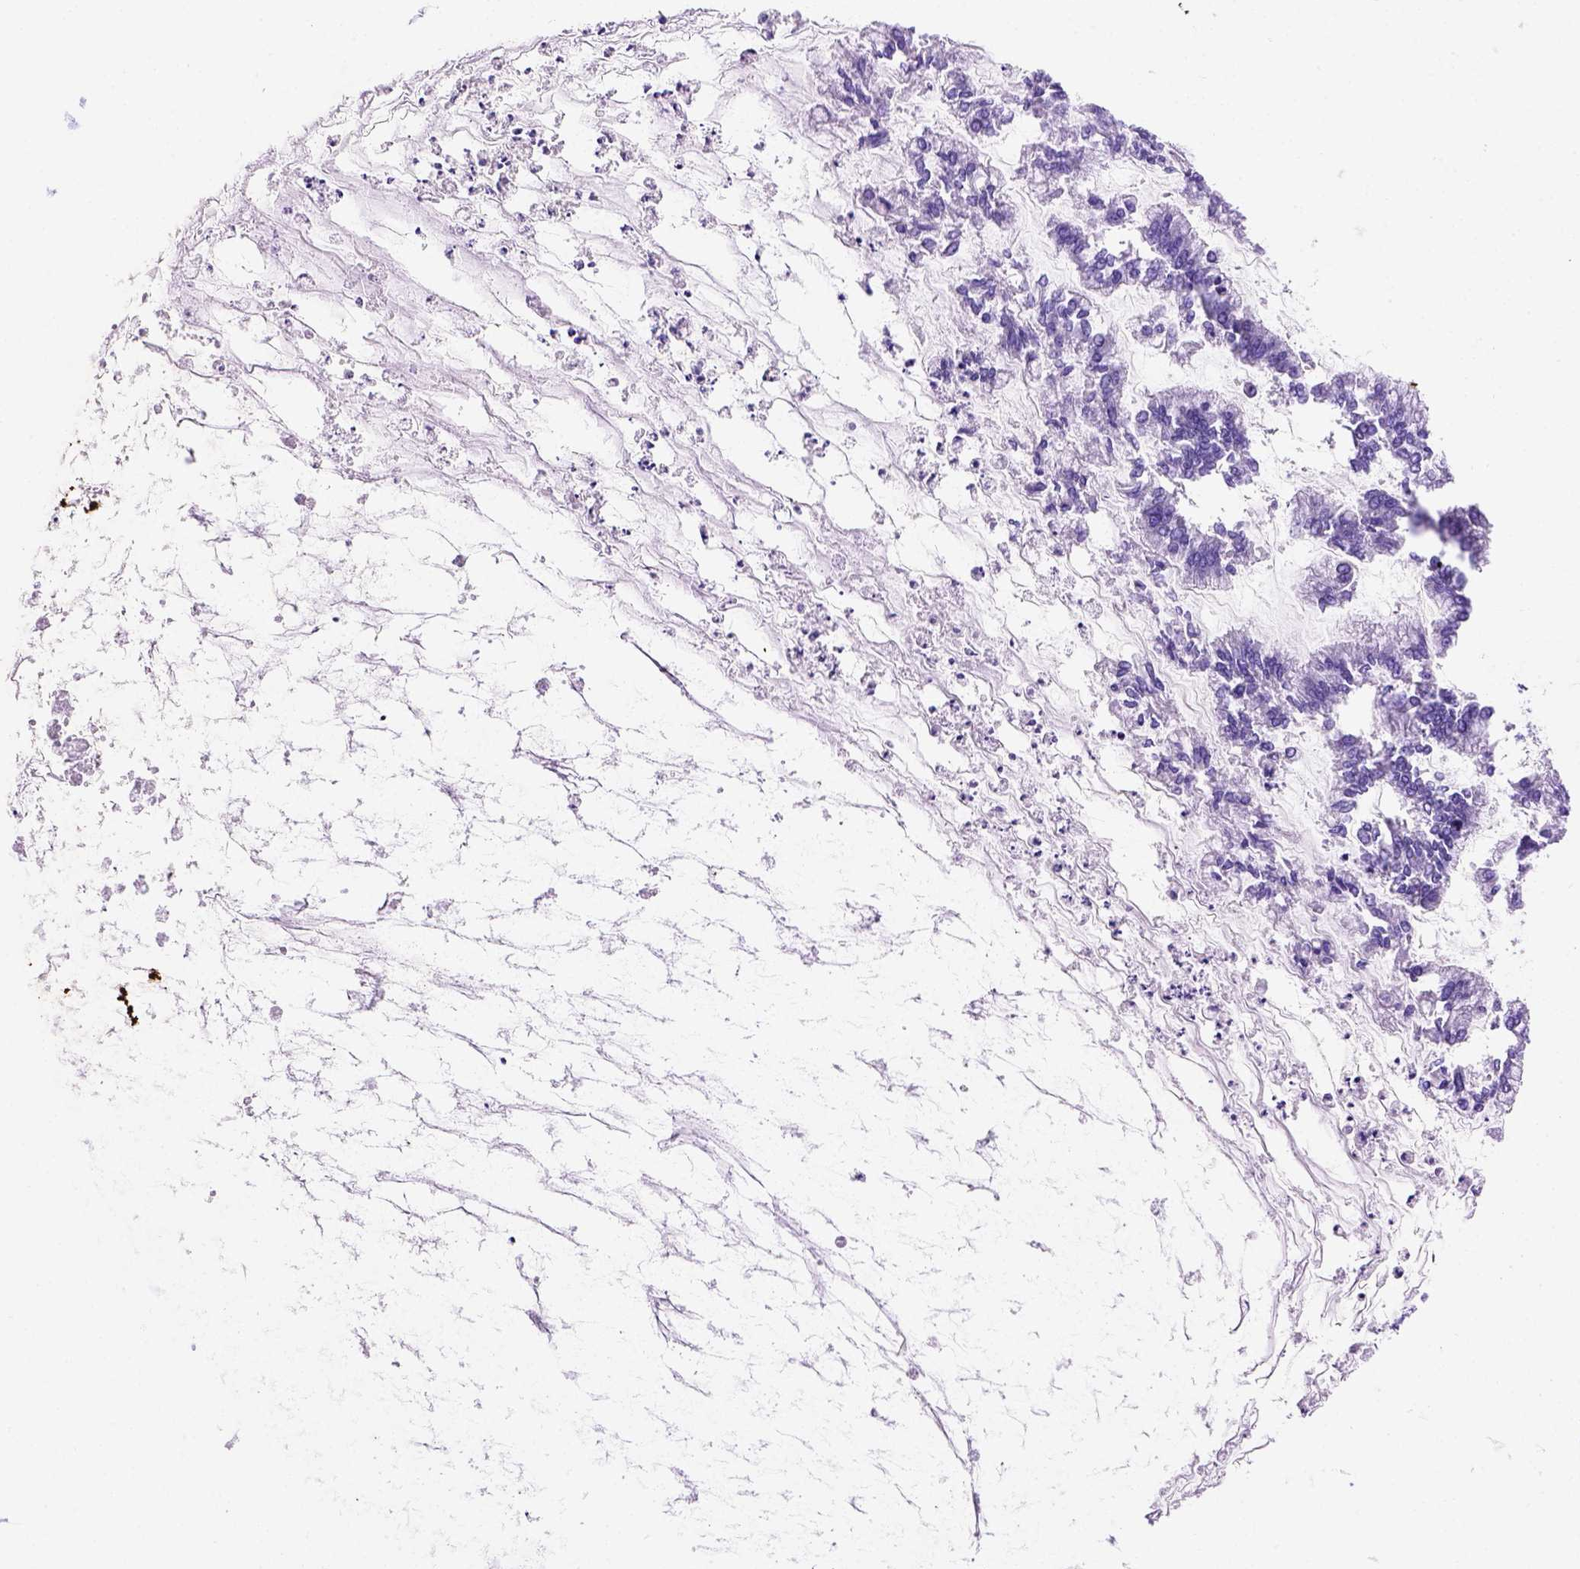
{"staining": {"intensity": "negative", "quantity": "none", "location": "none"}, "tissue": "ovarian cancer", "cell_type": "Tumor cells", "image_type": "cancer", "snomed": [{"axis": "morphology", "description": "Cystadenocarcinoma, mucinous, NOS"}, {"axis": "topography", "description": "Ovary"}], "caption": "DAB immunohistochemical staining of ovarian cancer (mucinous cystadenocarcinoma) demonstrates no significant staining in tumor cells. Brightfield microscopy of immunohistochemistry (IHC) stained with DAB (brown) and hematoxylin (blue), captured at high magnification.", "gene": "FAM81B", "patient": {"sex": "female", "age": 67}}